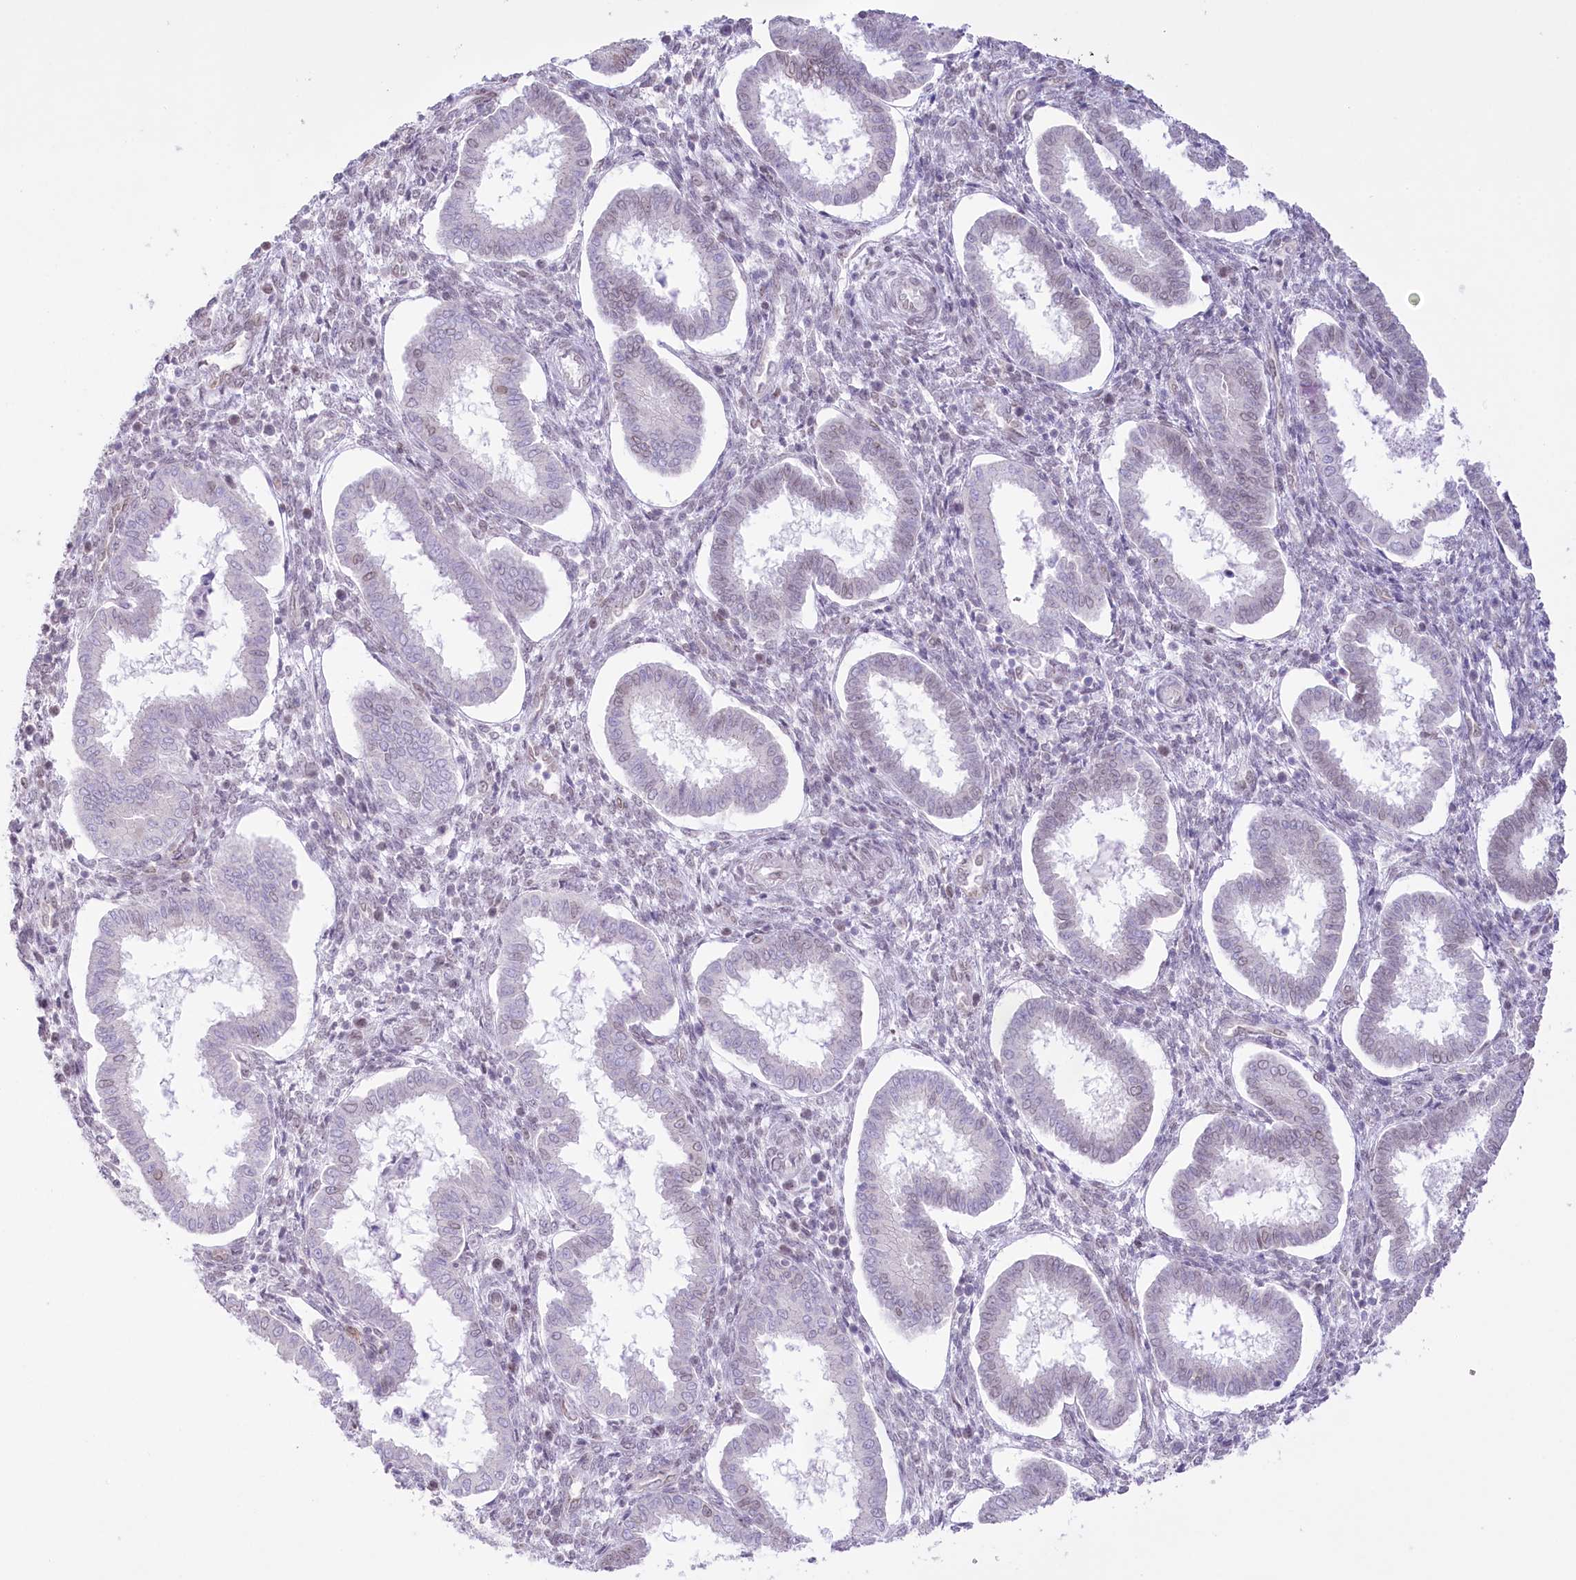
{"staining": {"intensity": "negative", "quantity": "none", "location": "none"}, "tissue": "endometrium", "cell_type": "Cells in endometrial stroma", "image_type": "normal", "snomed": [{"axis": "morphology", "description": "Normal tissue, NOS"}, {"axis": "topography", "description": "Endometrium"}], "caption": "High magnification brightfield microscopy of benign endometrium stained with DAB (brown) and counterstained with hematoxylin (blue): cells in endometrial stroma show no significant positivity. Nuclei are stained in blue.", "gene": "SLC39A10", "patient": {"sex": "female", "age": 24}}